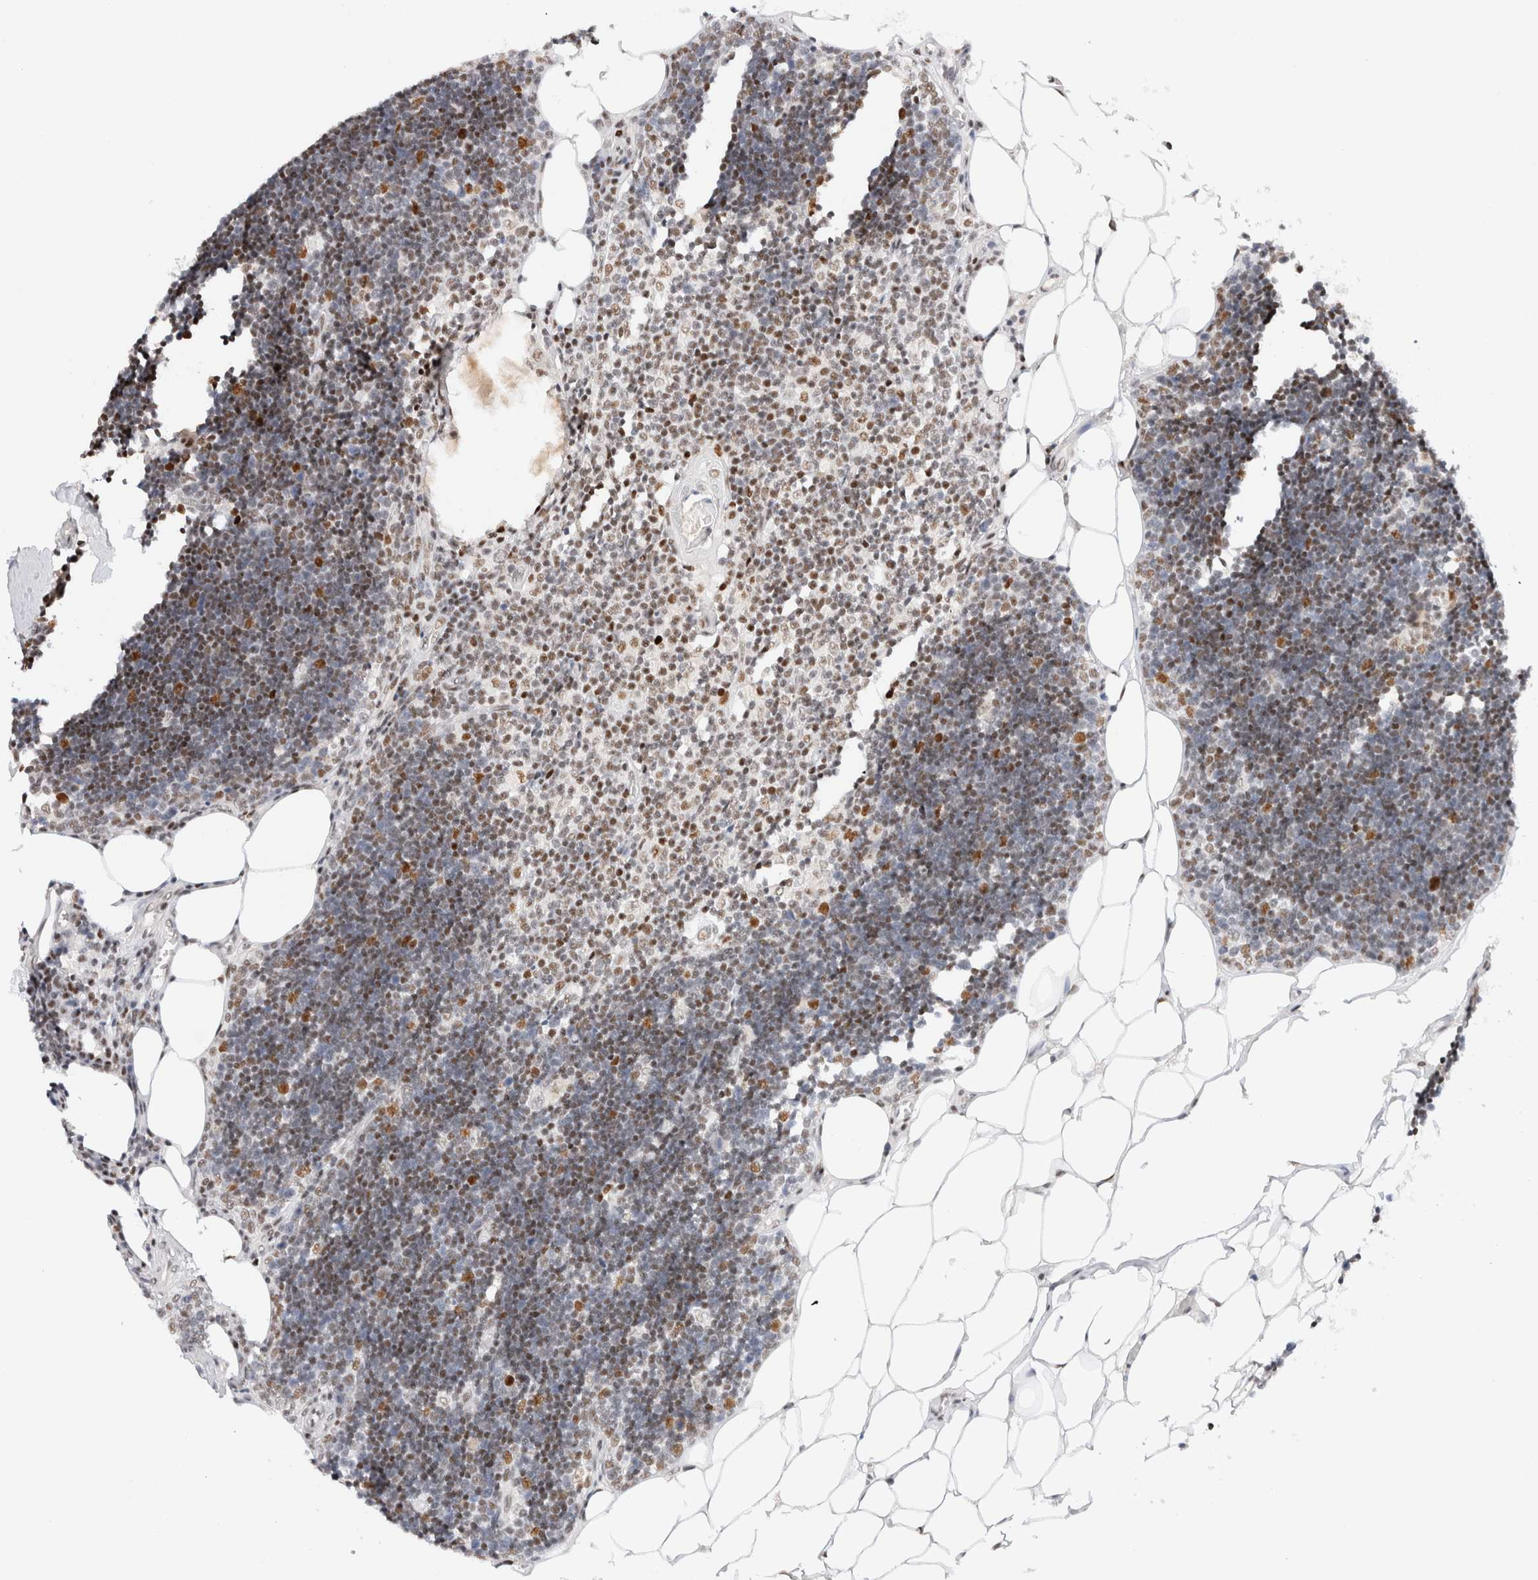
{"staining": {"intensity": "weak", "quantity": ">75%", "location": "nuclear"}, "tissue": "lymph node", "cell_type": "Germinal center cells", "image_type": "normal", "snomed": [{"axis": "morphology", "description": "Normal tissue, NOS"}, {"axis": "topography", "description": "Lymph node"}], "caption": "Immunohistochemistry micrograph of unremarkable lymph node: human lymph node stained using immunohistochemistry displays low levels of weak protein expression localized specifically in the nuclear of germinal center cells, appearing as a nuclear brown color.", "gene": "ZNF282", "patient": {"sex": "male", "age": 33}}